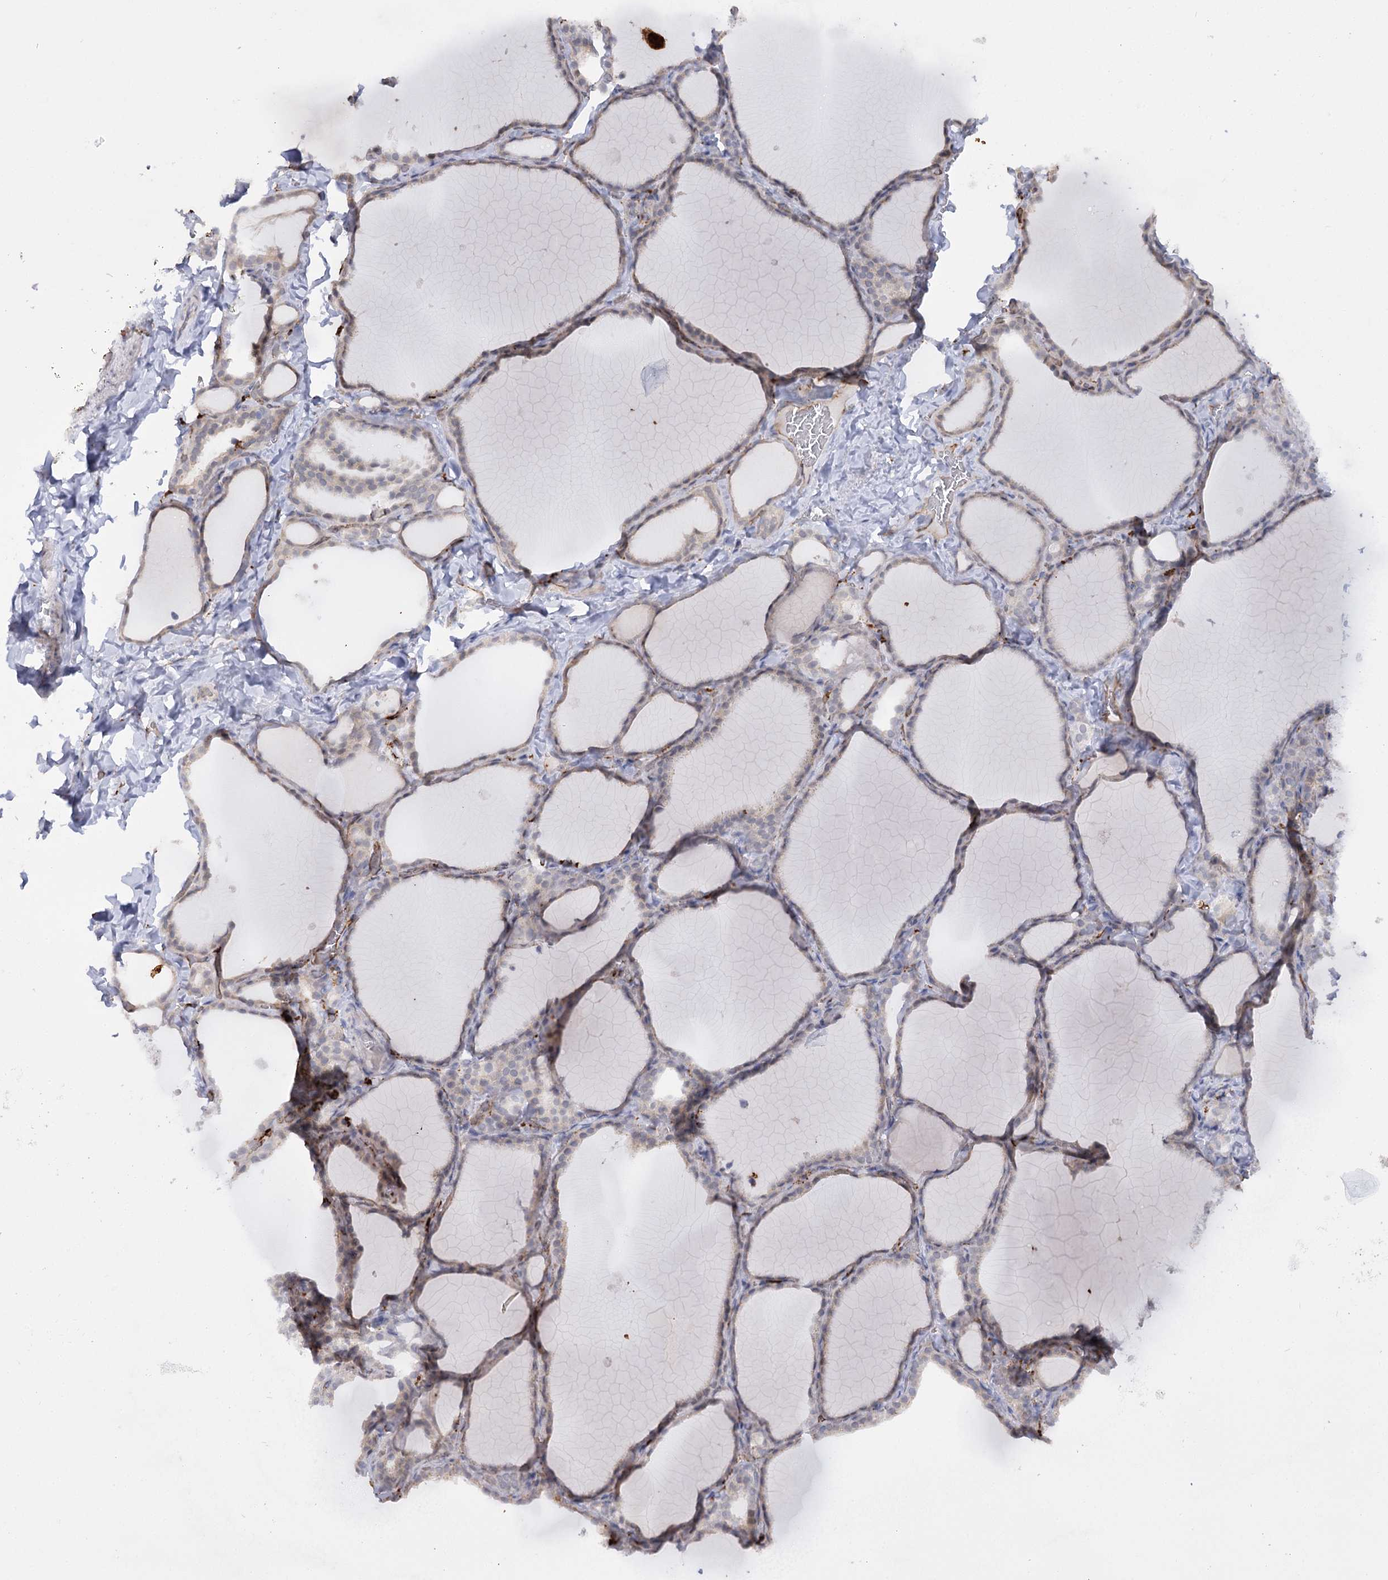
{"staining": {"intensity": "moderate", "quantity": "<25%", "location": "cytoplasmic/membranous"}, "tissue": "thyroid gland", "cell_type": "Glandular cells", "image_type": "normal", "snomed": [{"axis": "morphology", "description": "Normal tissue, NOS"}, {"axis": "topography", "description": "Thyroid gland"}], "caption": "The immunohistochemical stain highlights moderate cytoplasmic/membranous expression in glandular cells of benign thyroid gland.", "gene": "PIWIL4", "patient": {"sex": "female", "age": 22}}